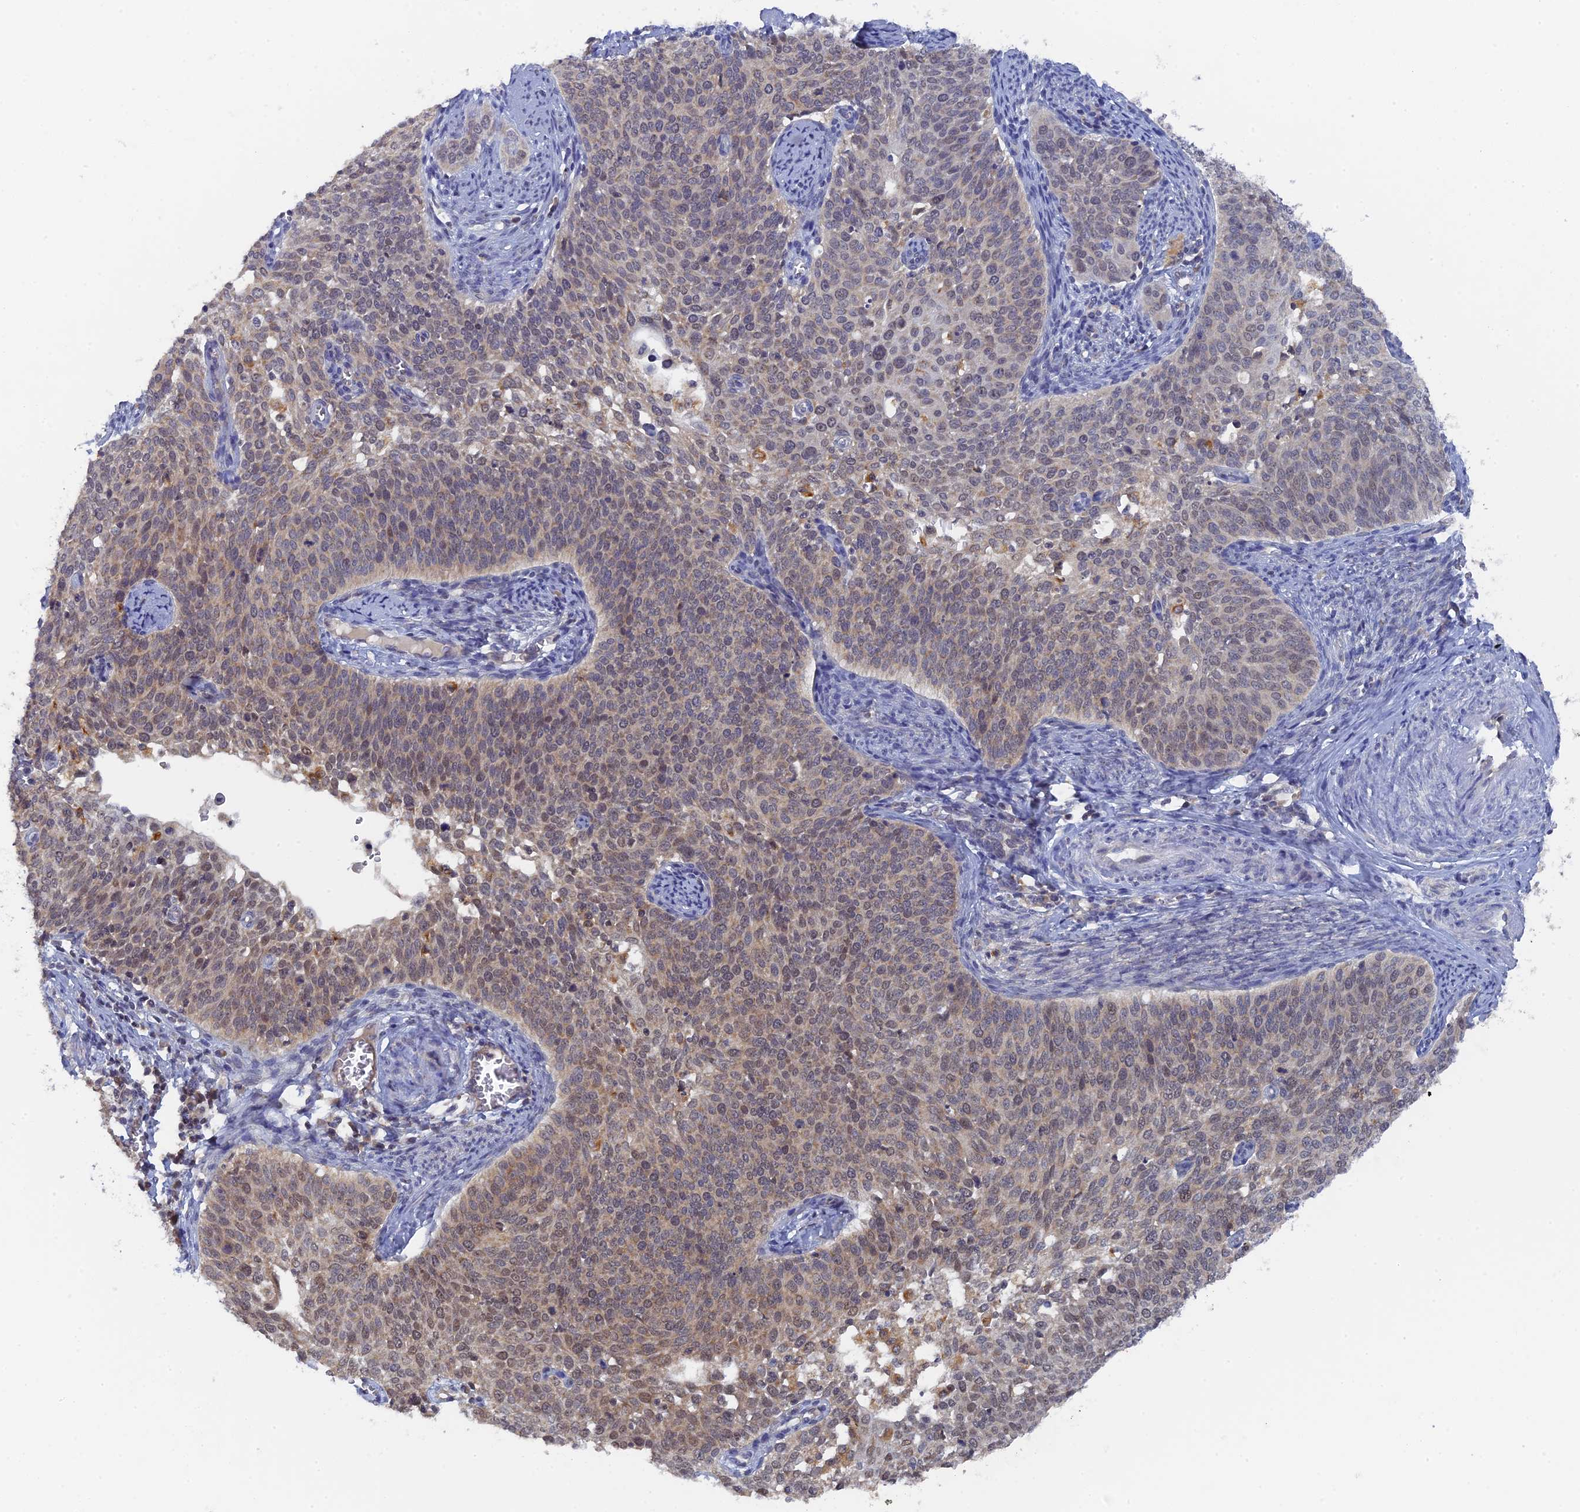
{"staining": {"intensity": "weak", "quantity": "<25%", "location": "nuclear"}, "tissue": "cervical cancer", "cell_type": "Tumor cells", "image_type": "cancer", "snomed": [{"axis": "morphology", "description": "Squamous cell carcinoma, NOS"}, {"axis": "topography", "description": "Cervix"}], "caption": "IHC micrograph of squamous cell carcinoma (cervical) stained for a protein (brown), which reveals no staining in tumor cells.", "gene": "MIGA2", "patient": {"sex": "female", "age": 44}}